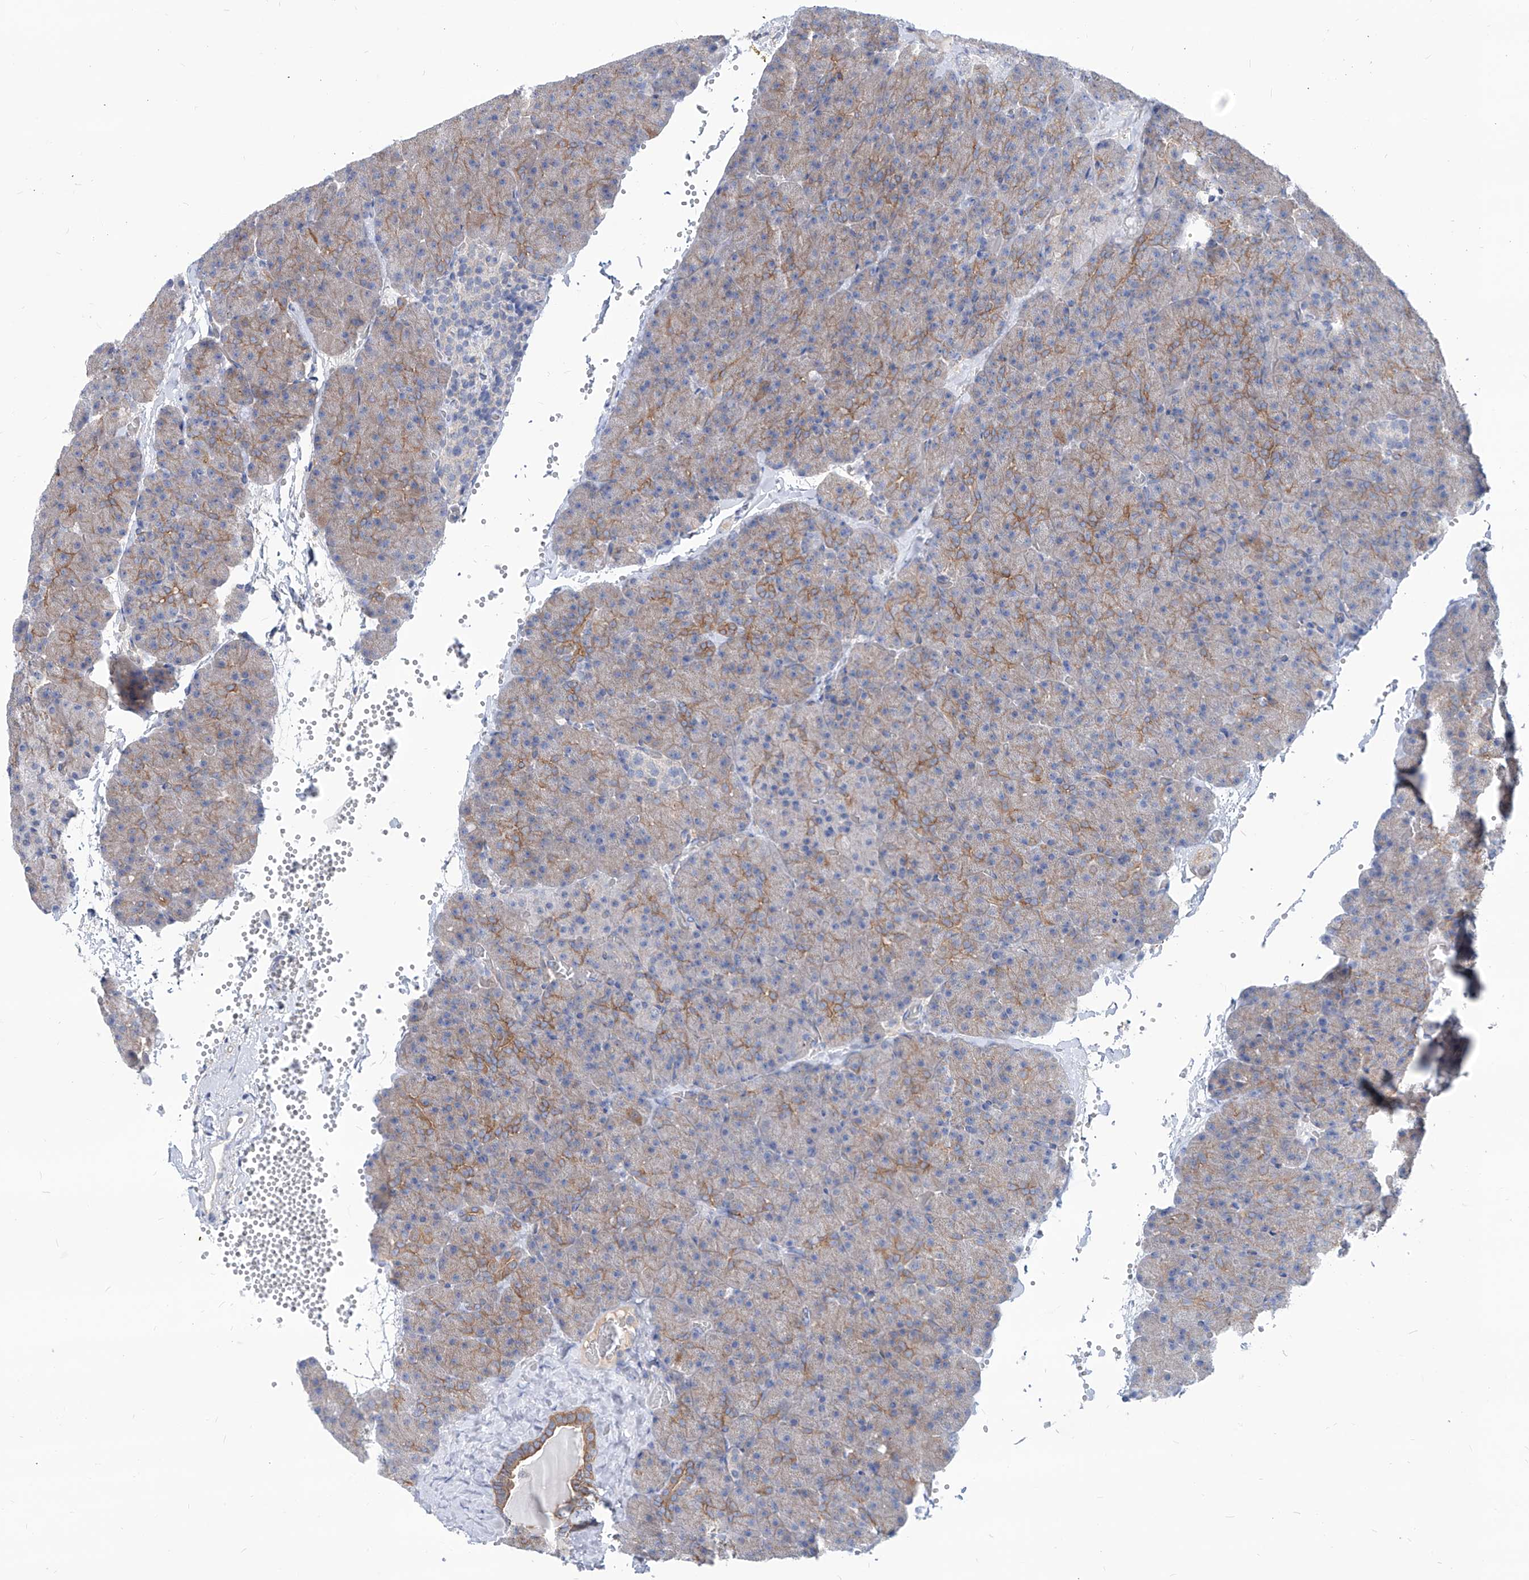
{"staining": {"intensity": "moderate", "quantity": "25%-75%", "location": "cytoplasmic/membranous"}, "tissue": "pancreas", "cell_type": "Exocrine glandular cells", "image_type": "normal", "snomed": [{"axis": "morphology", "description": "Normal tissue, NOS"}, {"axis": "morphology", "description": "Carcinoid, malignant, NOS"}, {"axis": "topography", "description": "Pancreas"}], "caption": "Pancreas stained with a brown dye demonstrates moderate cytoplasmic/membranous positive positivity in about 25%-75% of exocrine glandular cells.", "gene": "AKAP10", "patient": {"sex": "female", "age": 35}}